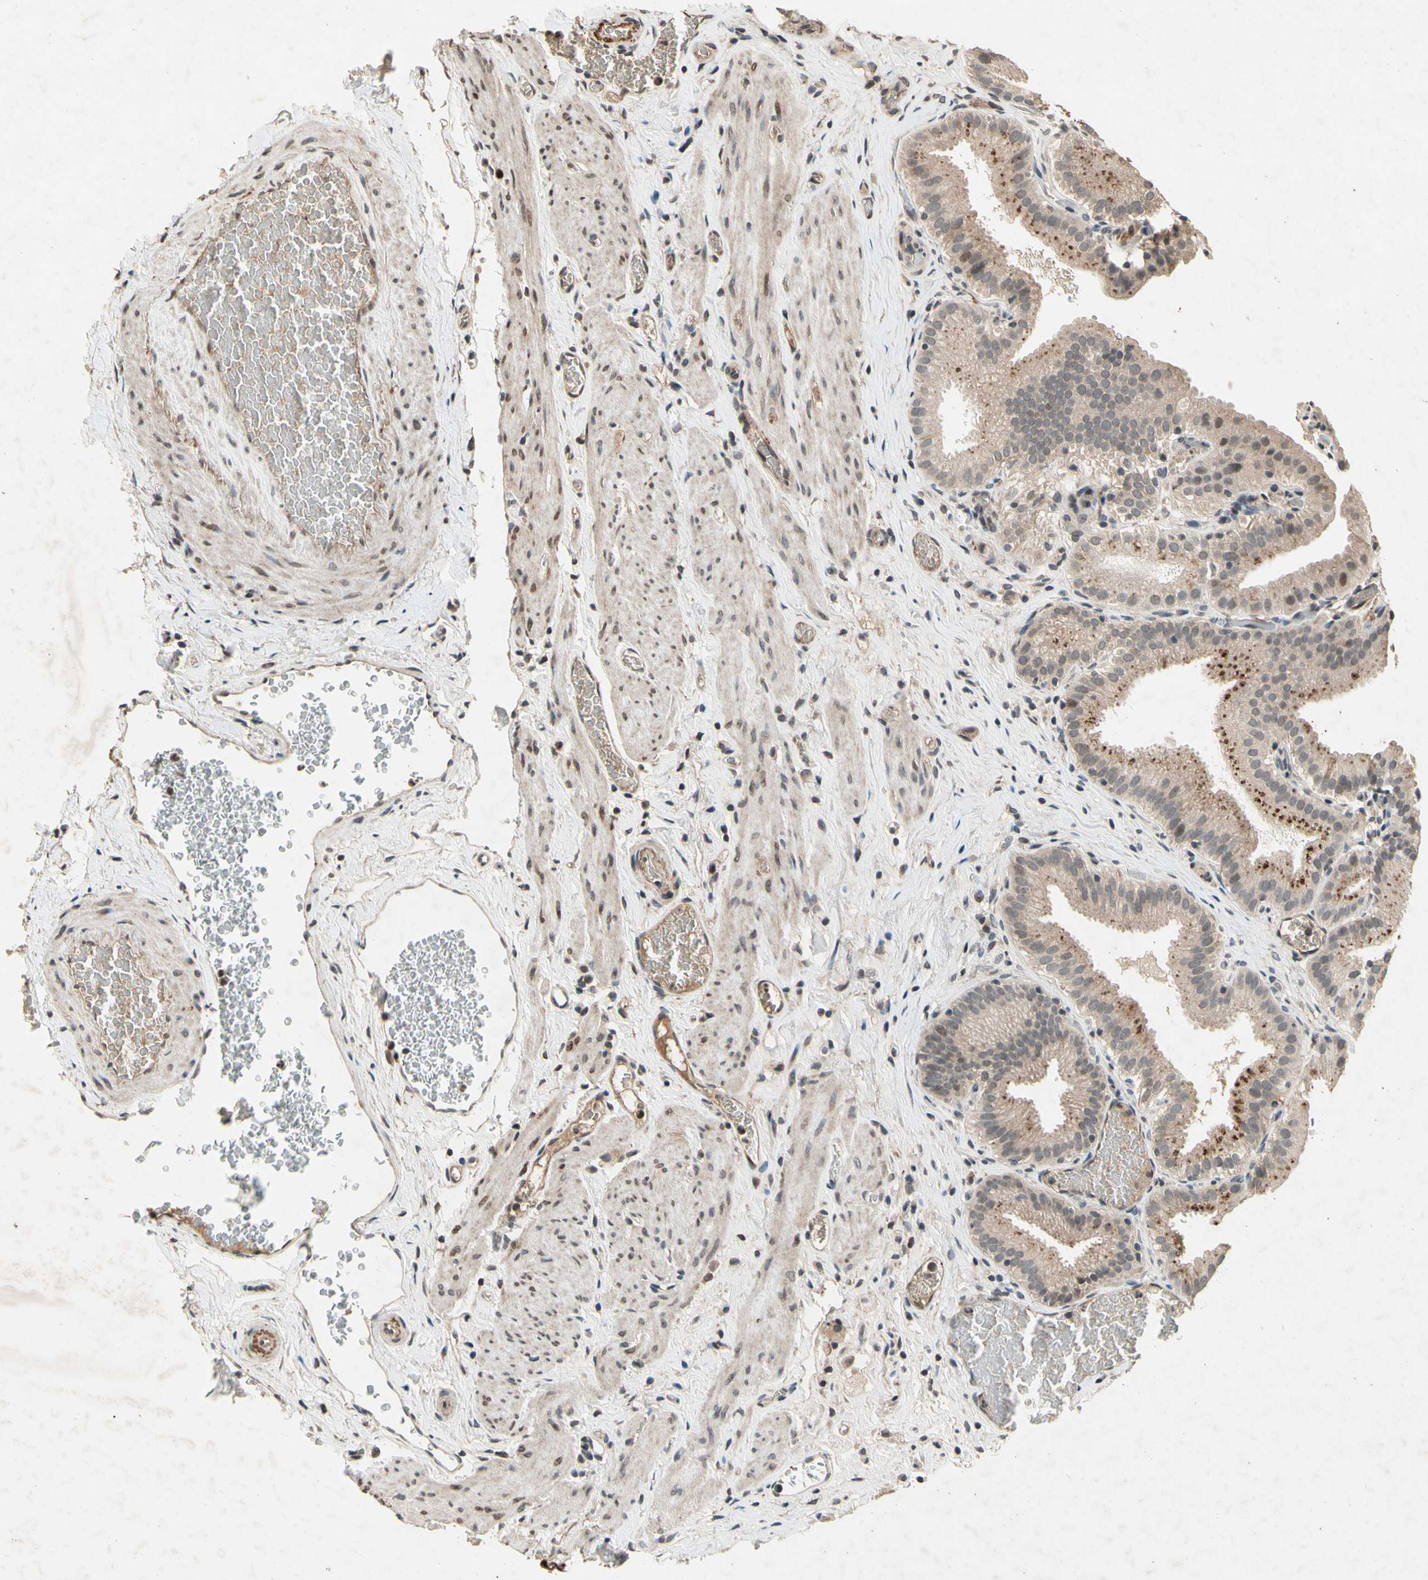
{"staining": {"intensity": "moderate", "quantity": ">75%", "location": "cytoplasmic/membranous"}, "tissue": "gallbladder", "cell_type": "Glandular cells", "image_type": "normal", "snomed": [{"axis": "morphology", "description": "Normal tissue, NOS"}, {"axis": "topography", "description": "Gallbladder"}], "caption": "Protein staining of normal gallbladder exhibits moderate cytoplasmic/membranous expression in approximately >75% of glandular cells. Nuclei are stained in blue.", "gene": "DPY19L3", "patient": {"sex": "male", "age": 54}}